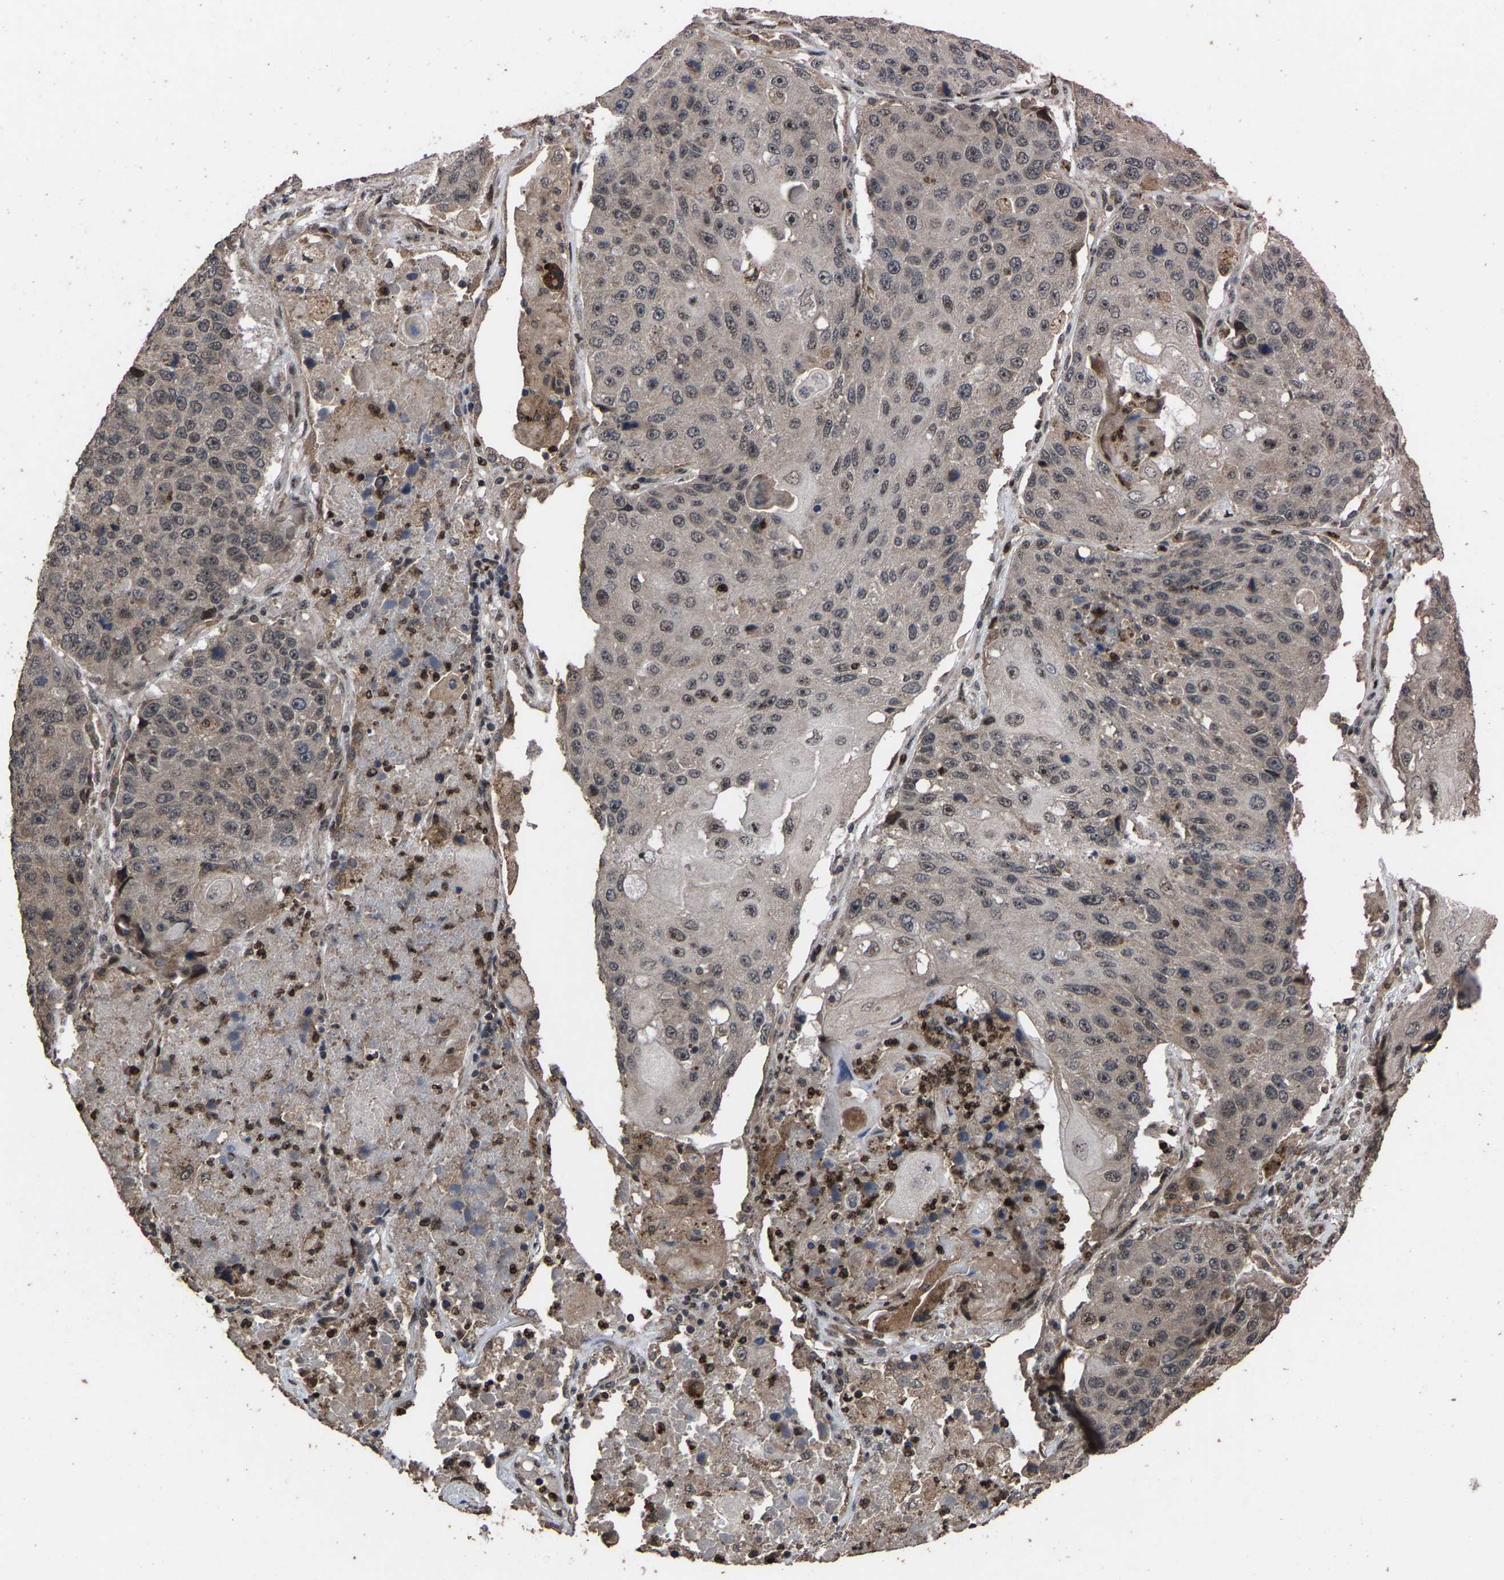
{"staining": {"intensity": "moderate", "quantity": "<25%", "location": "nuclear"}, "tissue": "lung cancer", "cell_type": "Tumor cells", "image_type": "cancer", "snomed": [{"axis": "morphology", "description": "Squamous cell carcinoma, NOS"}, {"axis": "topography", "description": "Lung"}], "caption": "Protein expression analysis of lung cancer (squamous cell carcinoma) displays moderate nuclear positivity in about <25% of tumor cells.", "gene": "HAUS6", "patient": {"sex": "male", "age": 61}}